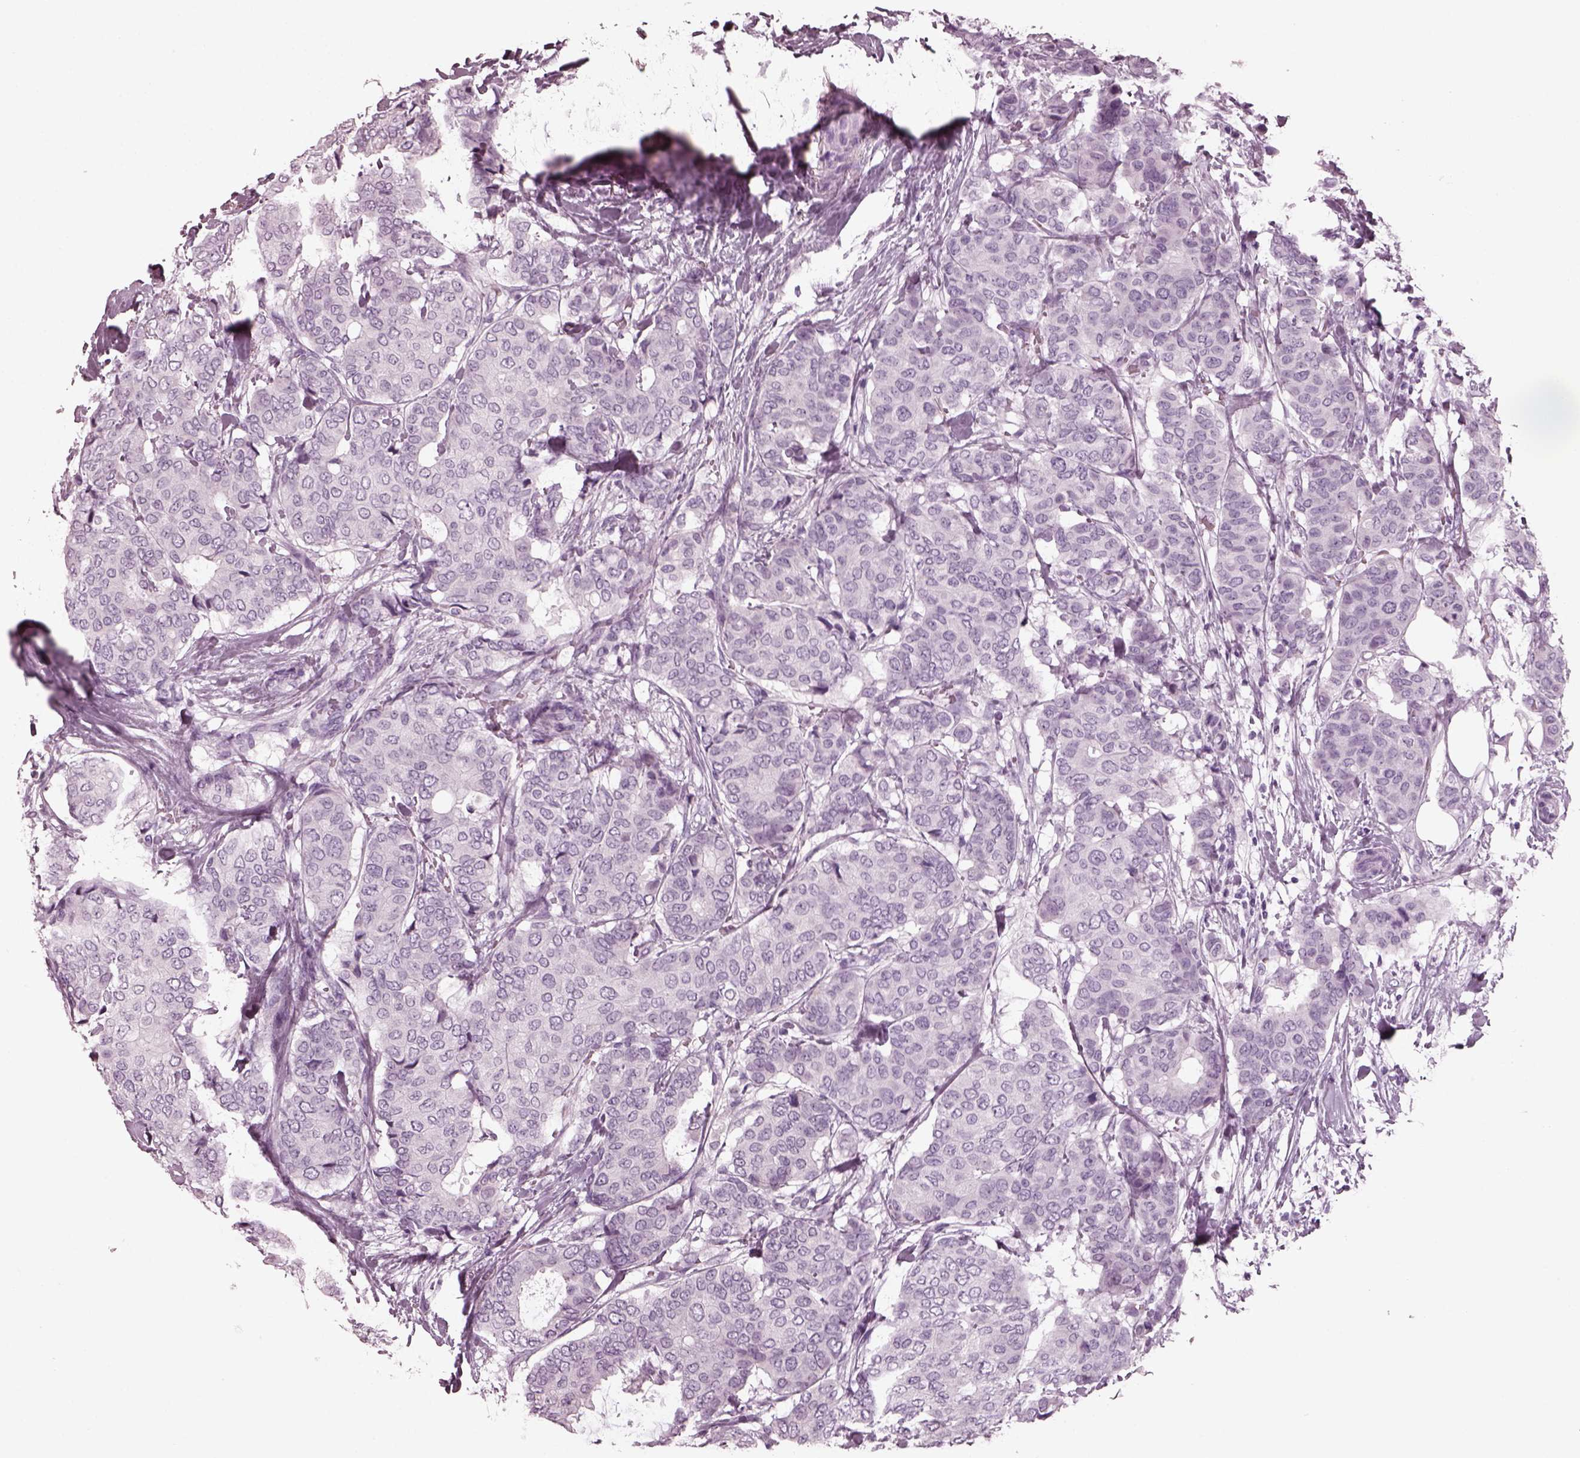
{"staining": {"intensity": "negative", "quantity": "none", "location": "none"}, "tissue": "breast cancer", "cell_type": "Tumor cells", "image_type": "cancer", "snomed": [{"axis": "morphology", "description": "Duct carcinoma"}, {"axis": "topography", "description": "Breast"}], "caption": "Histopathology image shows no significant protein expression in tumor cells of infiltrating ductal carcinoma (breast).", "gene": "RCVRN", "patient": {"sex": "female", "age": 75}}